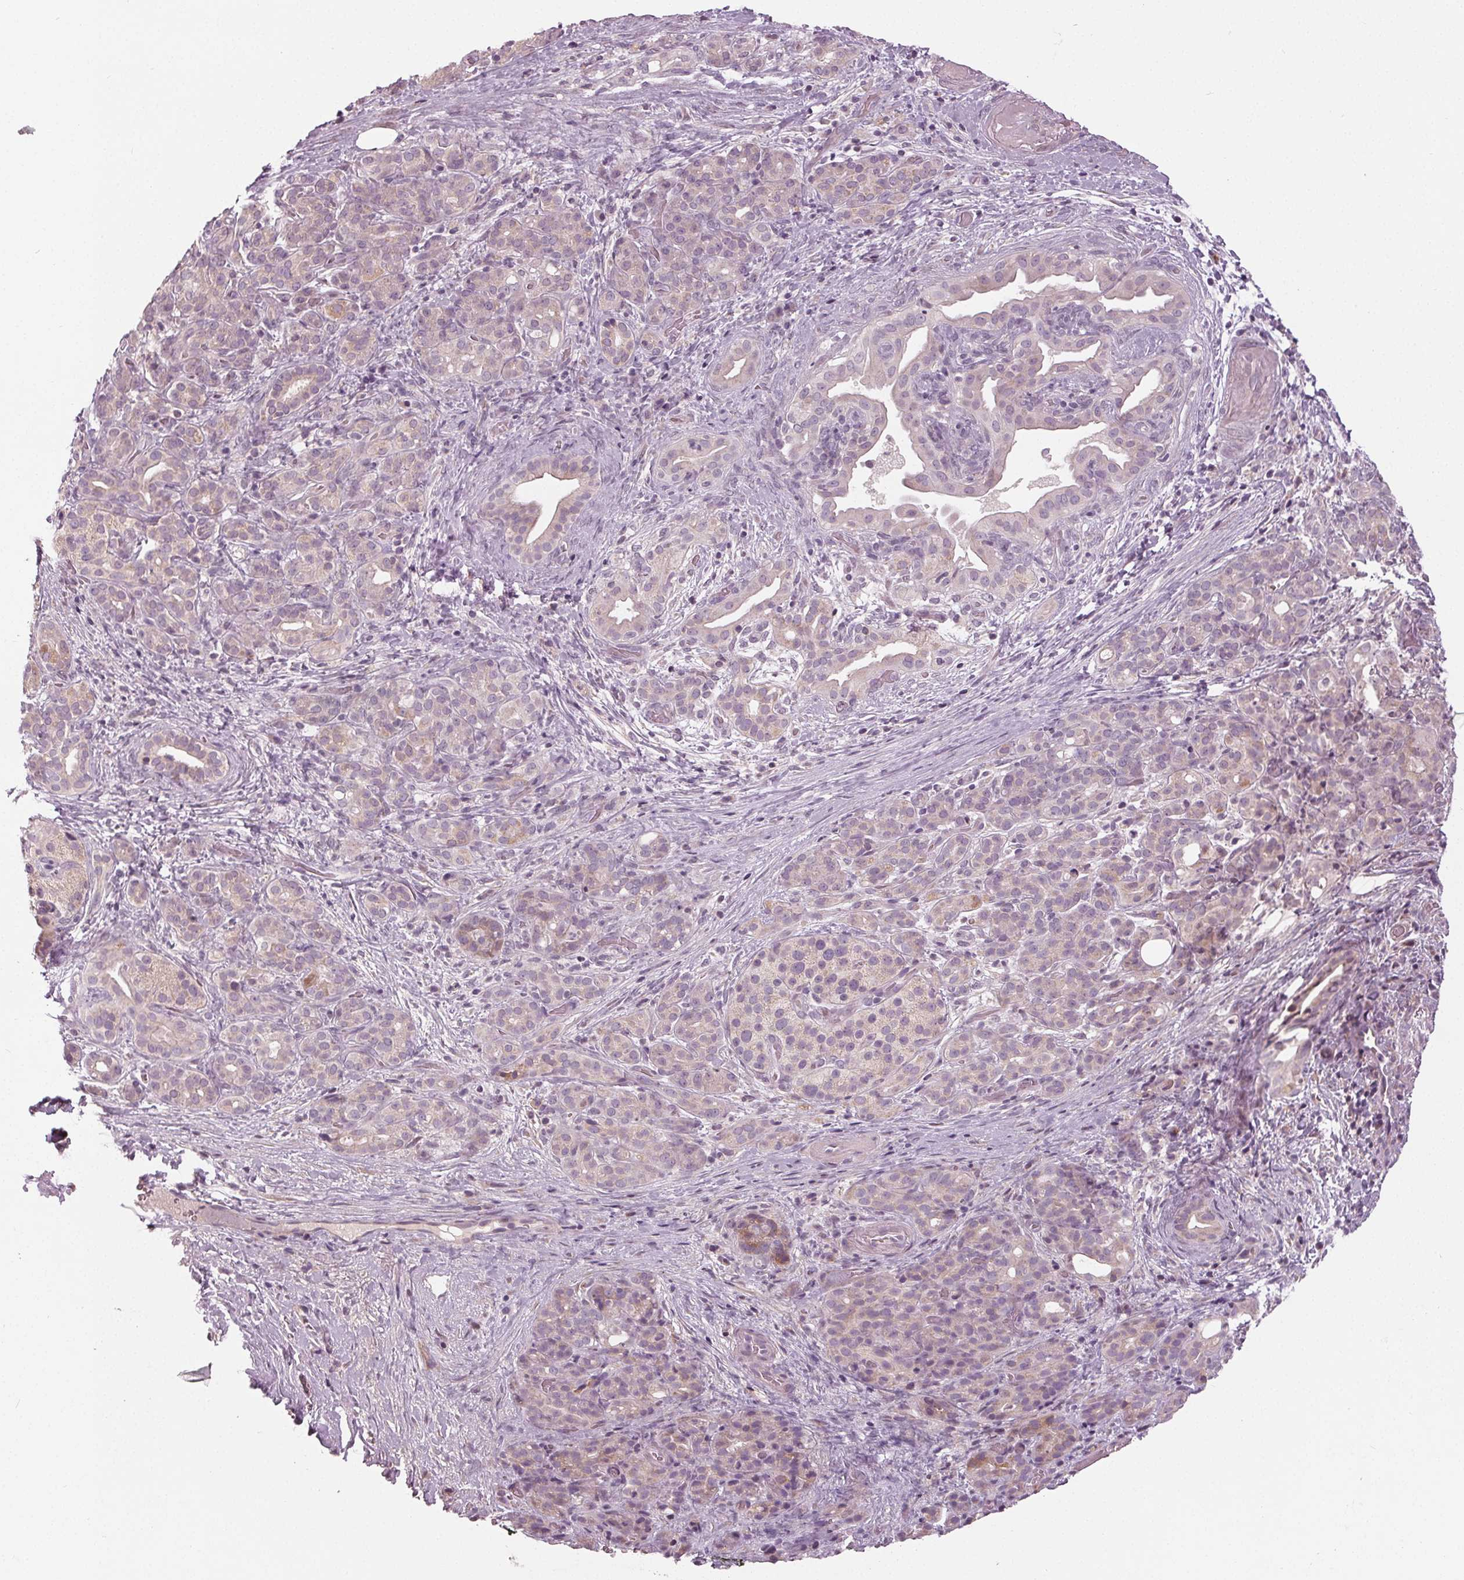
{"staining": {"intensity": "negative", "quantity": "none", "location": "none"}, "tissue": "pancreatic cancer", "cell_type": "Tumor cells", "image_type": "cancer", "snomed": [{"axis": "morphology", "description": "Adenocarcinoma, NOS"}, {"axis": "topography", "description": "Pancreas"}], "caption": "Adenocarcinoma (pancreatic) was stained to show a protein in brown. There is no significant expression in tumor cells. The staining is performed using DAB (3,3'-diaminobenzidine) brown chromogen with nuclei counter-stained in using hematoxylin.", "gene": "ZNF605", "patient": {"sex": "male", "age": 44}}